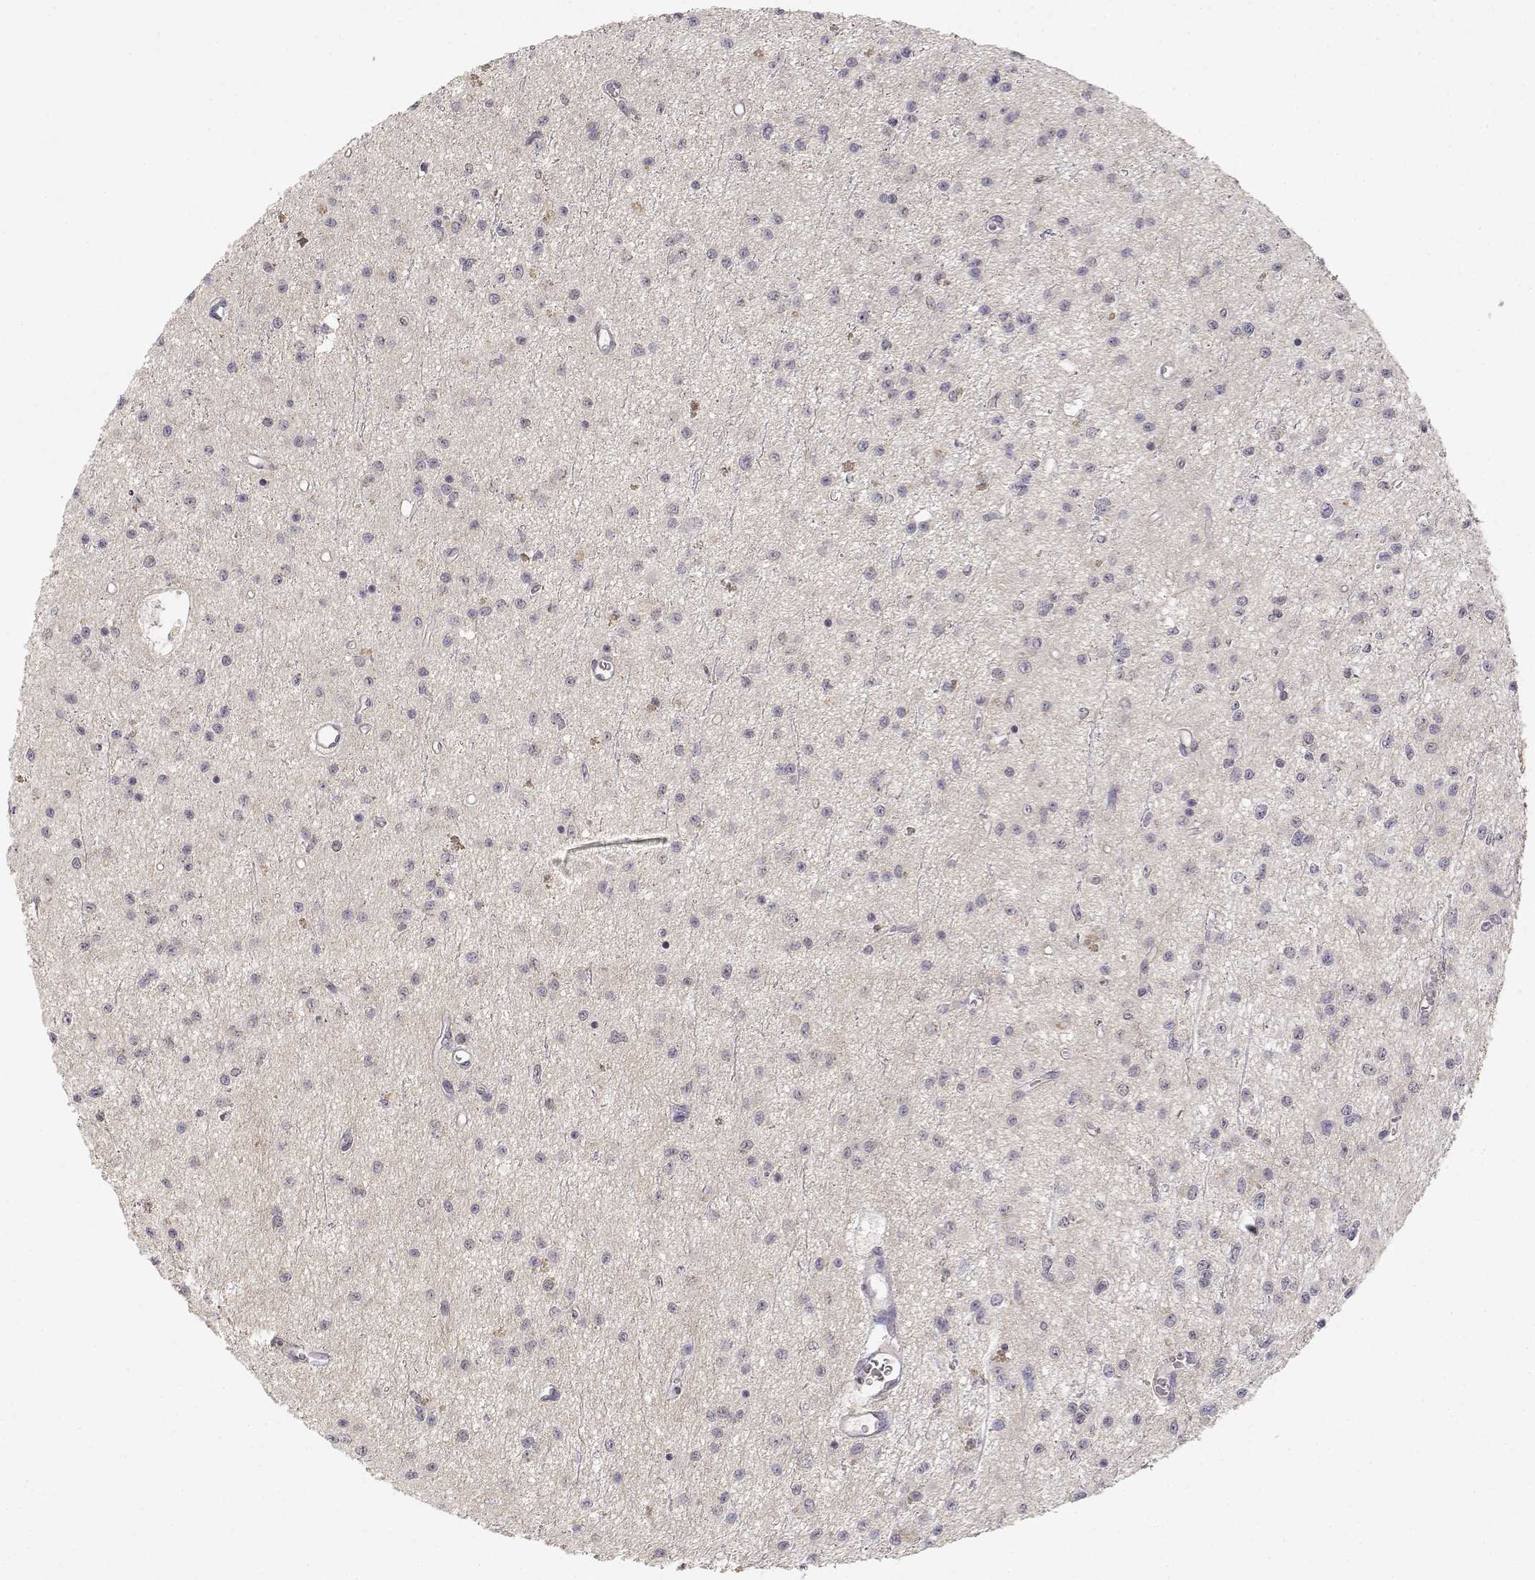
{"staining": {"intensity": "negative", "quantity": "none", "location": "none"}, "tissue": "glioma", "cell_type": "Tumor cells", "image_type": "cancer", "snomed": [{"axis": "morphology", "description": "Glioma, malignant, Low grade"}, {"axis": "topography", "description": "Brain"}], "caption": "This is a micrograph of immunohistochemistry (IHC) staining of malignant glioma (low-grade), which shows no expression in tumor cells.", "gene": "RAD51", "patient": {"sex": "female", "age": 45}}